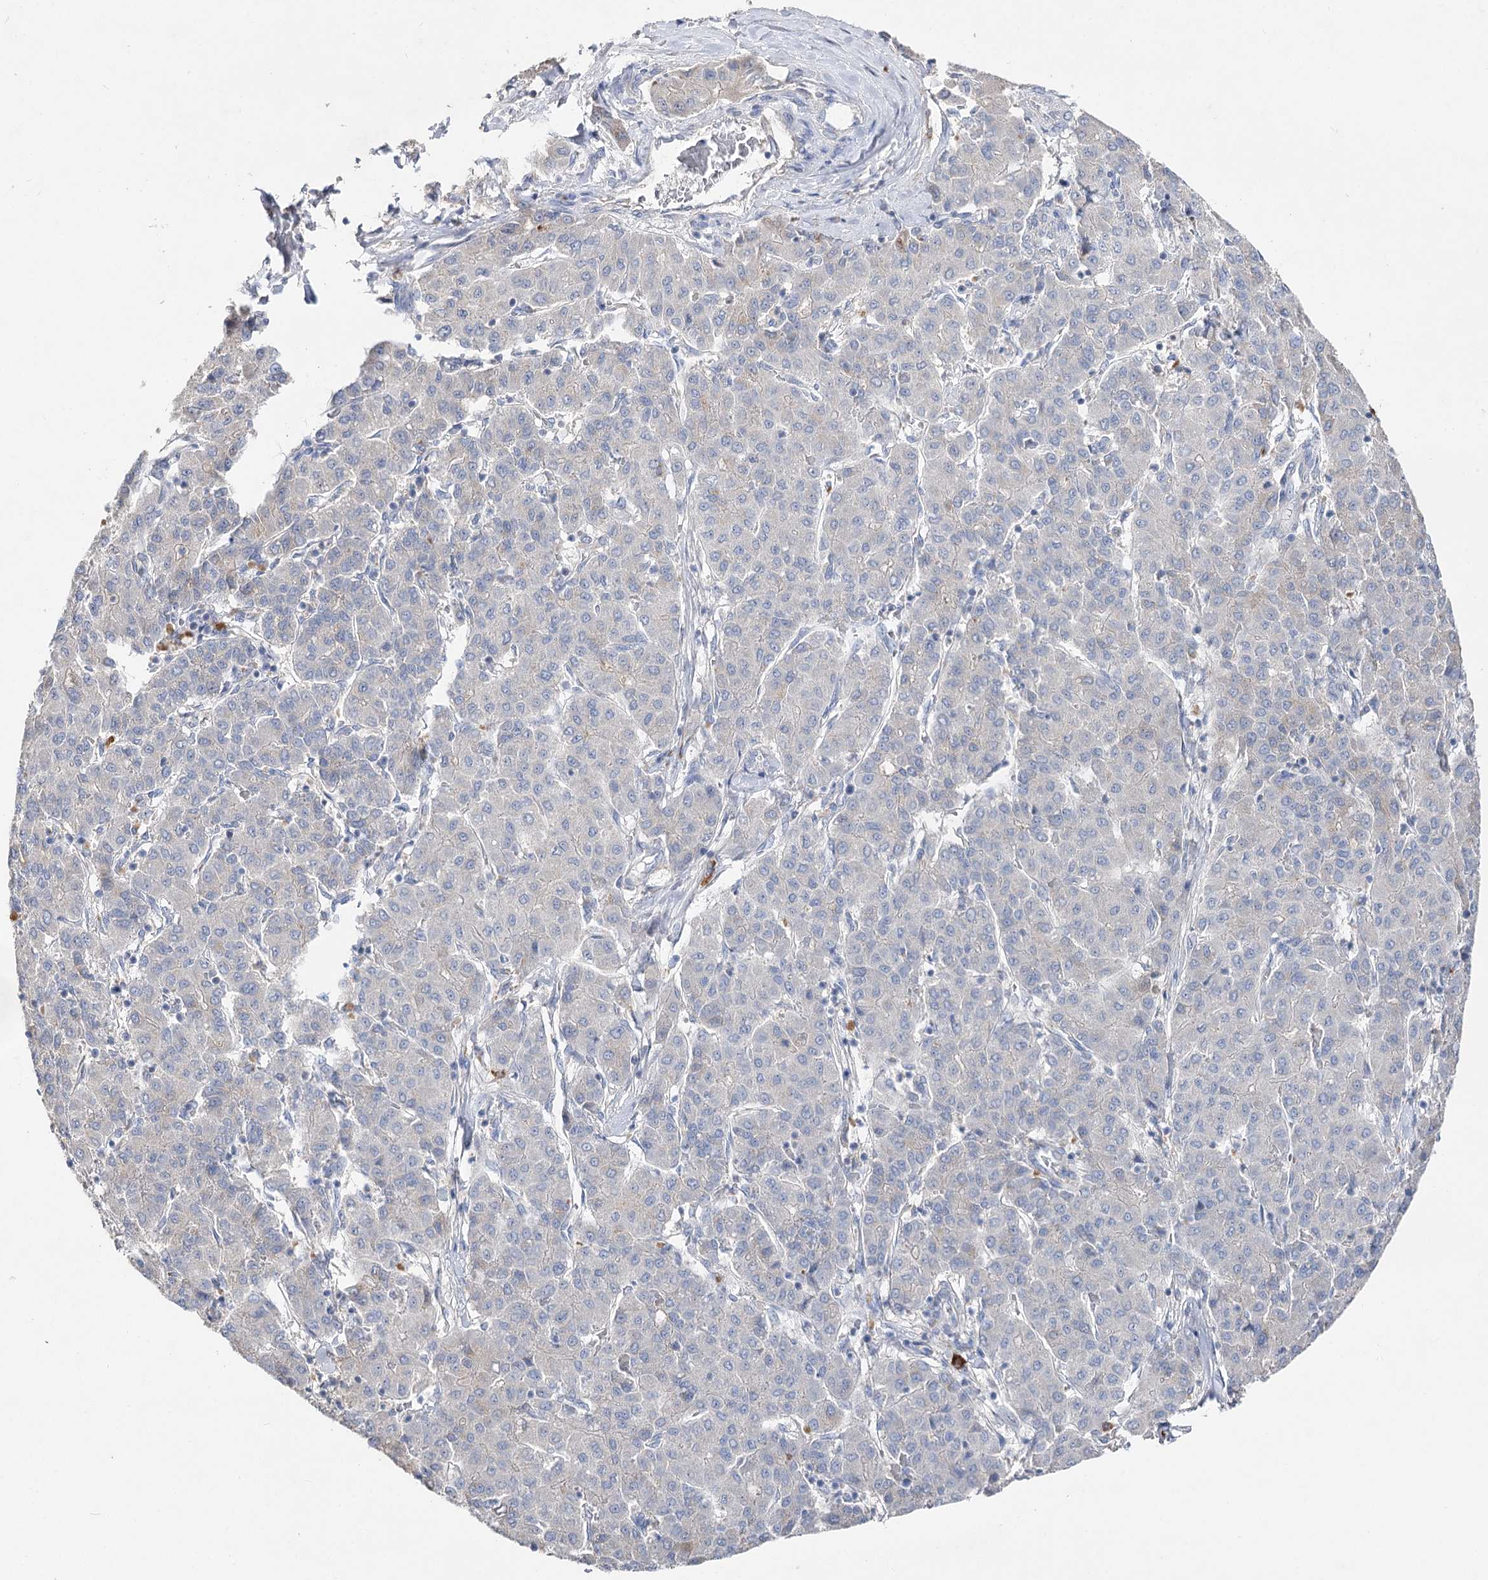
{"staining": {"intensity": "negative", "quantity": "none", "location": "none"}, "tissue": "liver cancer", "cell_type": "Tumor cells", "image_type": "cancer", "snomed": [{"axis": "morphology", "description": "Carcinoma, Hepatocellular, NOS"}, {"axis": "topography", "description": "Liver"}], "caption": "Hepatocellular carcinoma (liver) was stained to show a protein in brown. There is no significant expression in tumor cells.", "gene": "IL1RAP", "patient": {"sex": "male", "age": 65}}